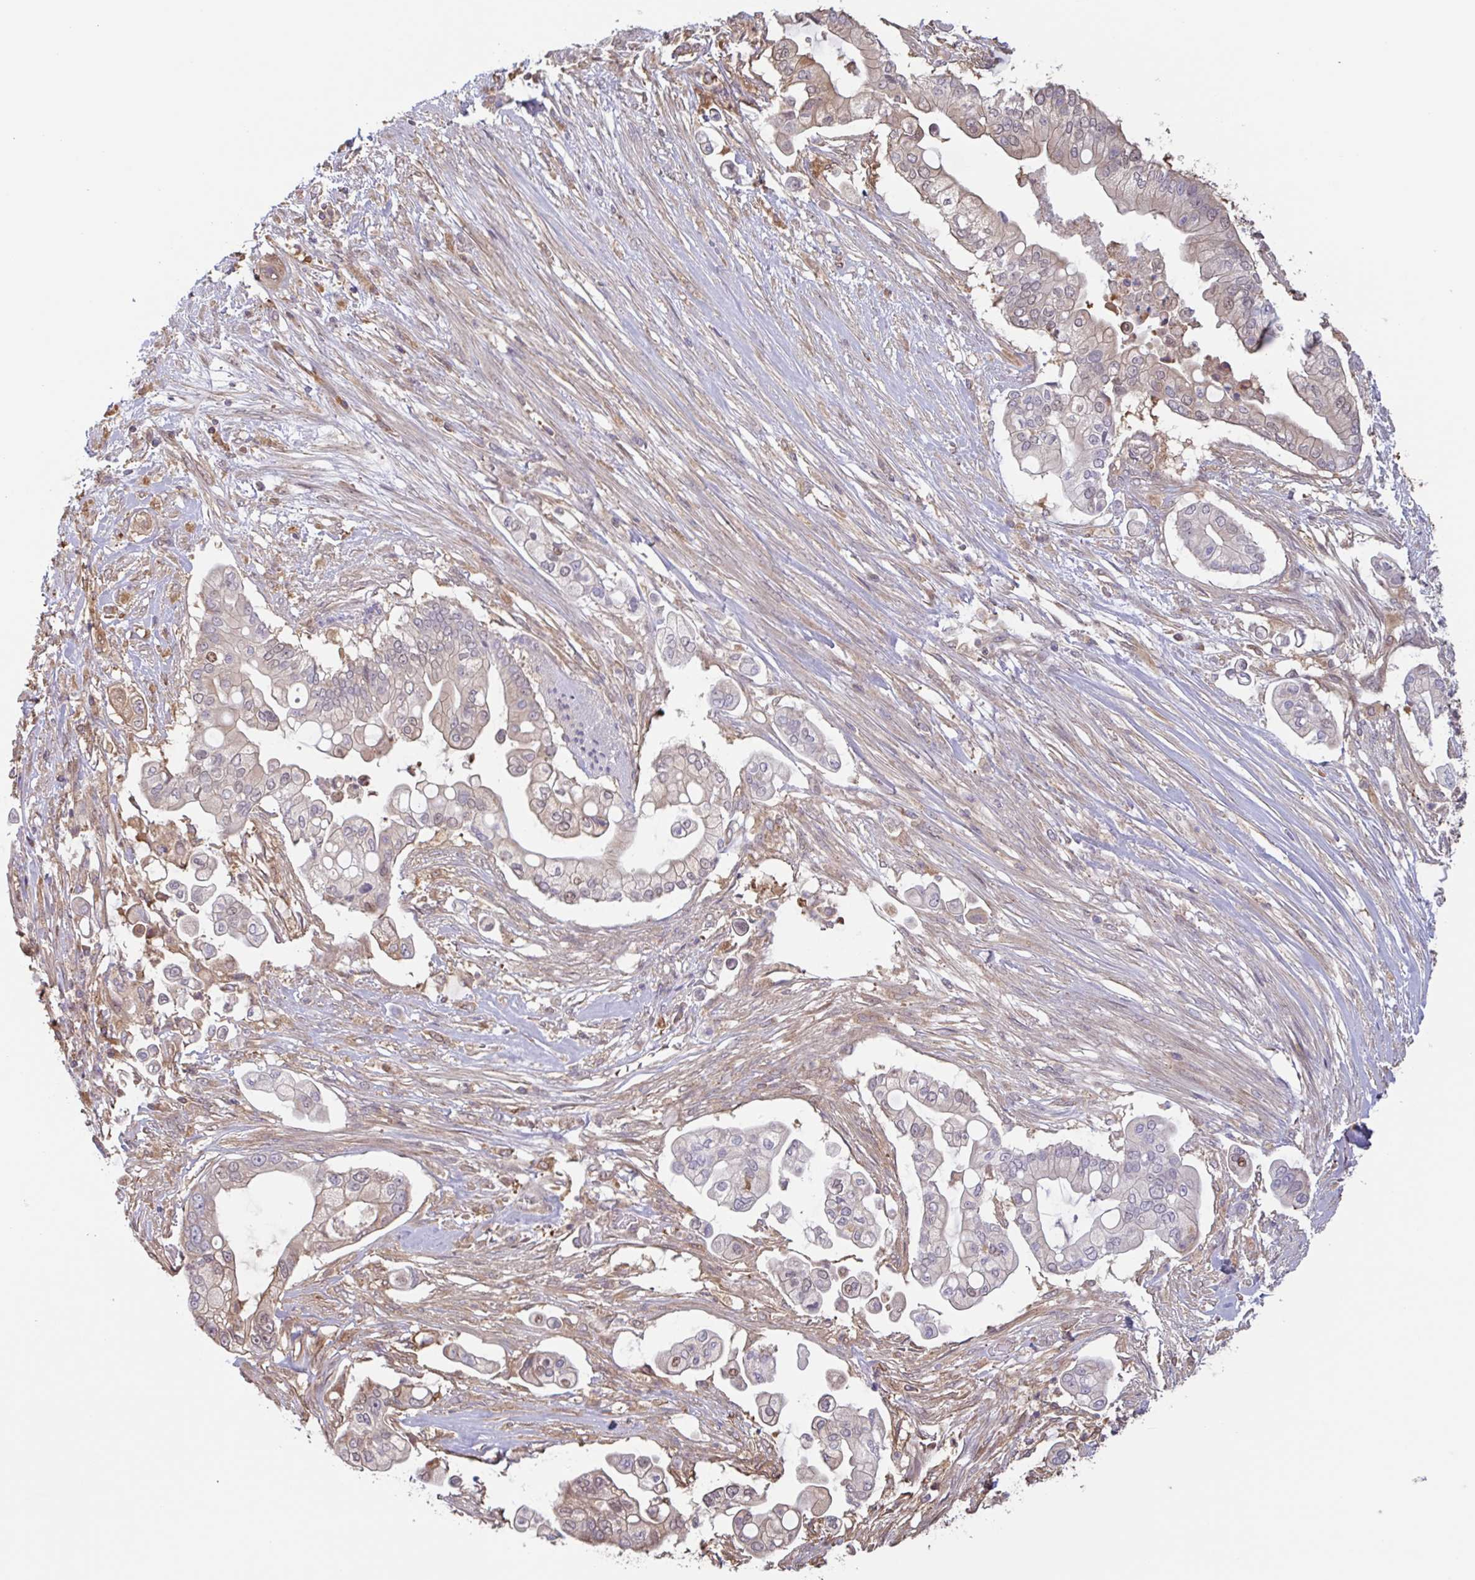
{"staining": {"intensity": "weak", "quantity": "<25%", "location": "cytoplasmic/membranous"}, "tissue": "pancreatic cancer", "cell_type": "Tumor cells", "image_type": "cancer", "snomed": [{"axis": "morphology", "description": "Adenocarcinoma, NOS"}, {"axis": "topography", "description": "Pancreas"}], "caption": "Pancreatic adenocarcinoma stained for a protein using immunohistochemistry displays no positivity tumor cells.", "gene": "OTOP2", "patient": {"sex": "female", "age": 69}}